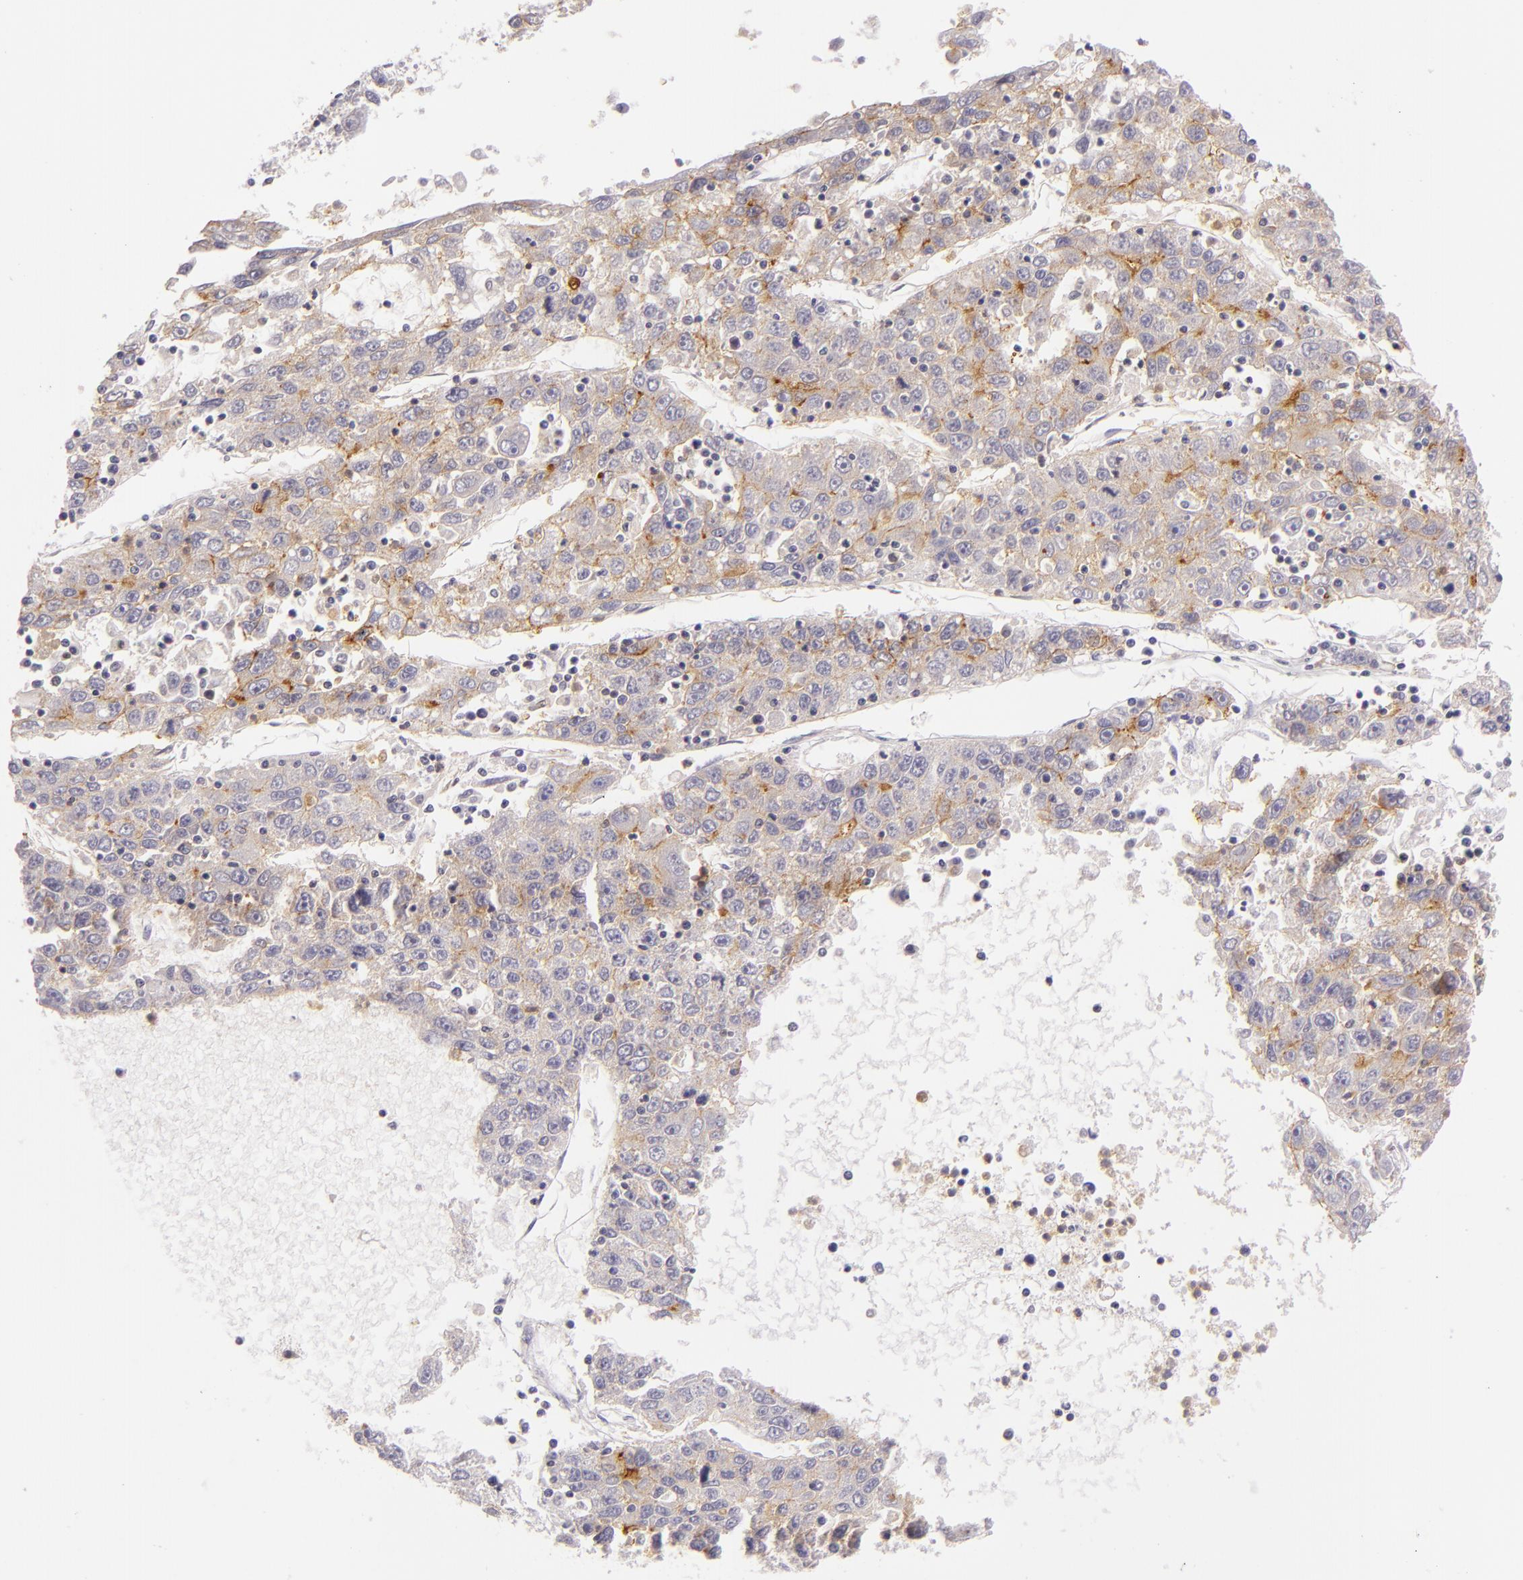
{"staining": {"intensity": "weak", "quantity": "<25%", "location": "cytoplasmic/membranous"}, "tissue": "liver cancer", "cell_type": "Tumor cells", "image_type": "cancer", "snomed": [{"axis": "morphology", "description": "Carcinoma, Hepatocellular, NOS"}, {"axis": "topography", "description": "Liver"}], "caption": "Tumor cells are negative for brown protein staining in liver cancer (hepatocellular carcinoma).", "gene": "CEACAM1", "patient": {"sex": "male", "age": 49}}